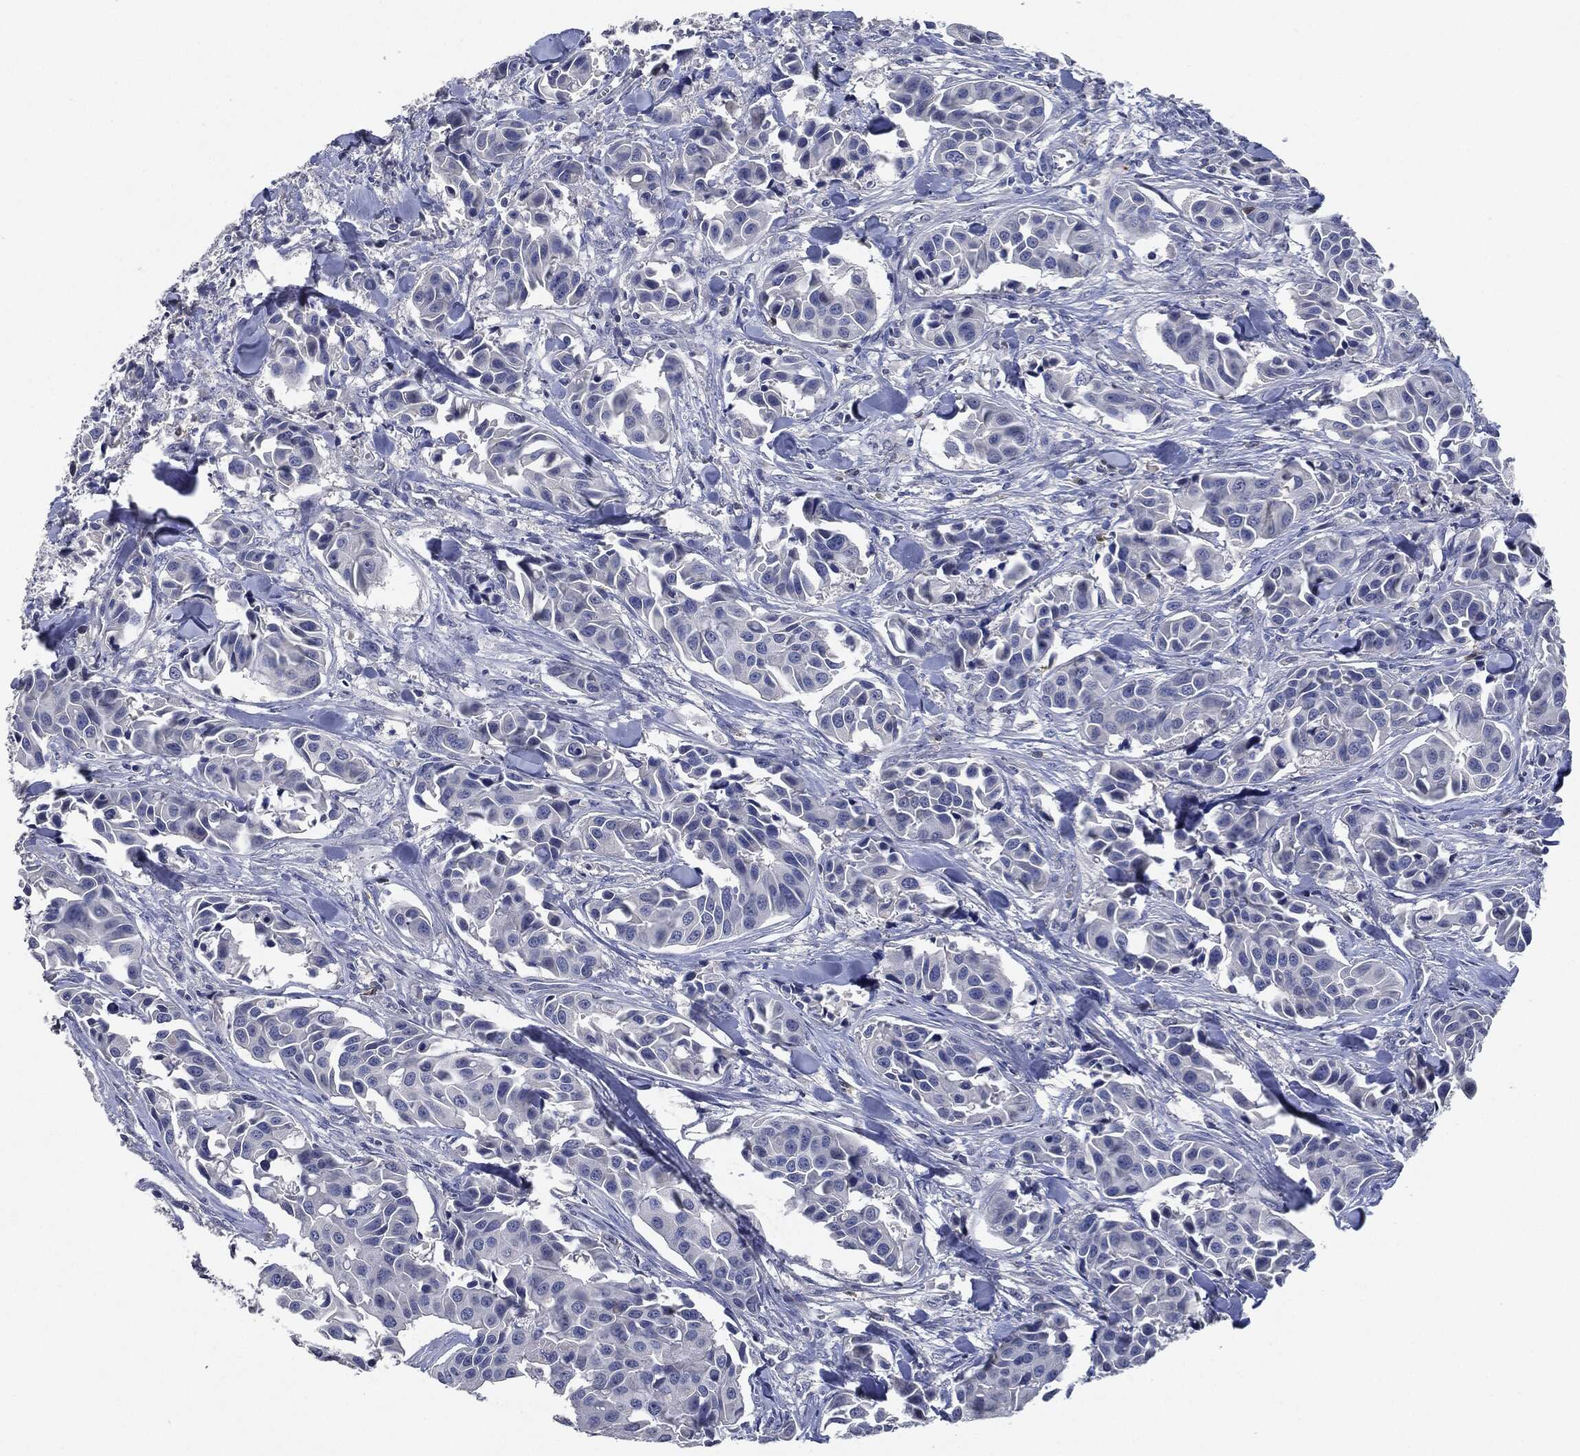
{"staining": {"intensity": "negative", "quantity": "none", "location": "none"}, "tissue": "head and neck cancer", "cell_type": "Tumor cells", "image_type": "cancer", "snomed": [{"axis": "morphology", "description": "Adenocarcinoma, NOS"}, {"axis": "topography", "description": "Head-Neck"}], "caption": "Immunohistochemical staining of adenocarcinoma (head and neck) reveals no significant staining in tumor cells. (Immunohistochemistry (ihc), brightfield microscopy, high magnification).", "gene": "NTRK1", "patient": {"sex": "male", "age": 76}}